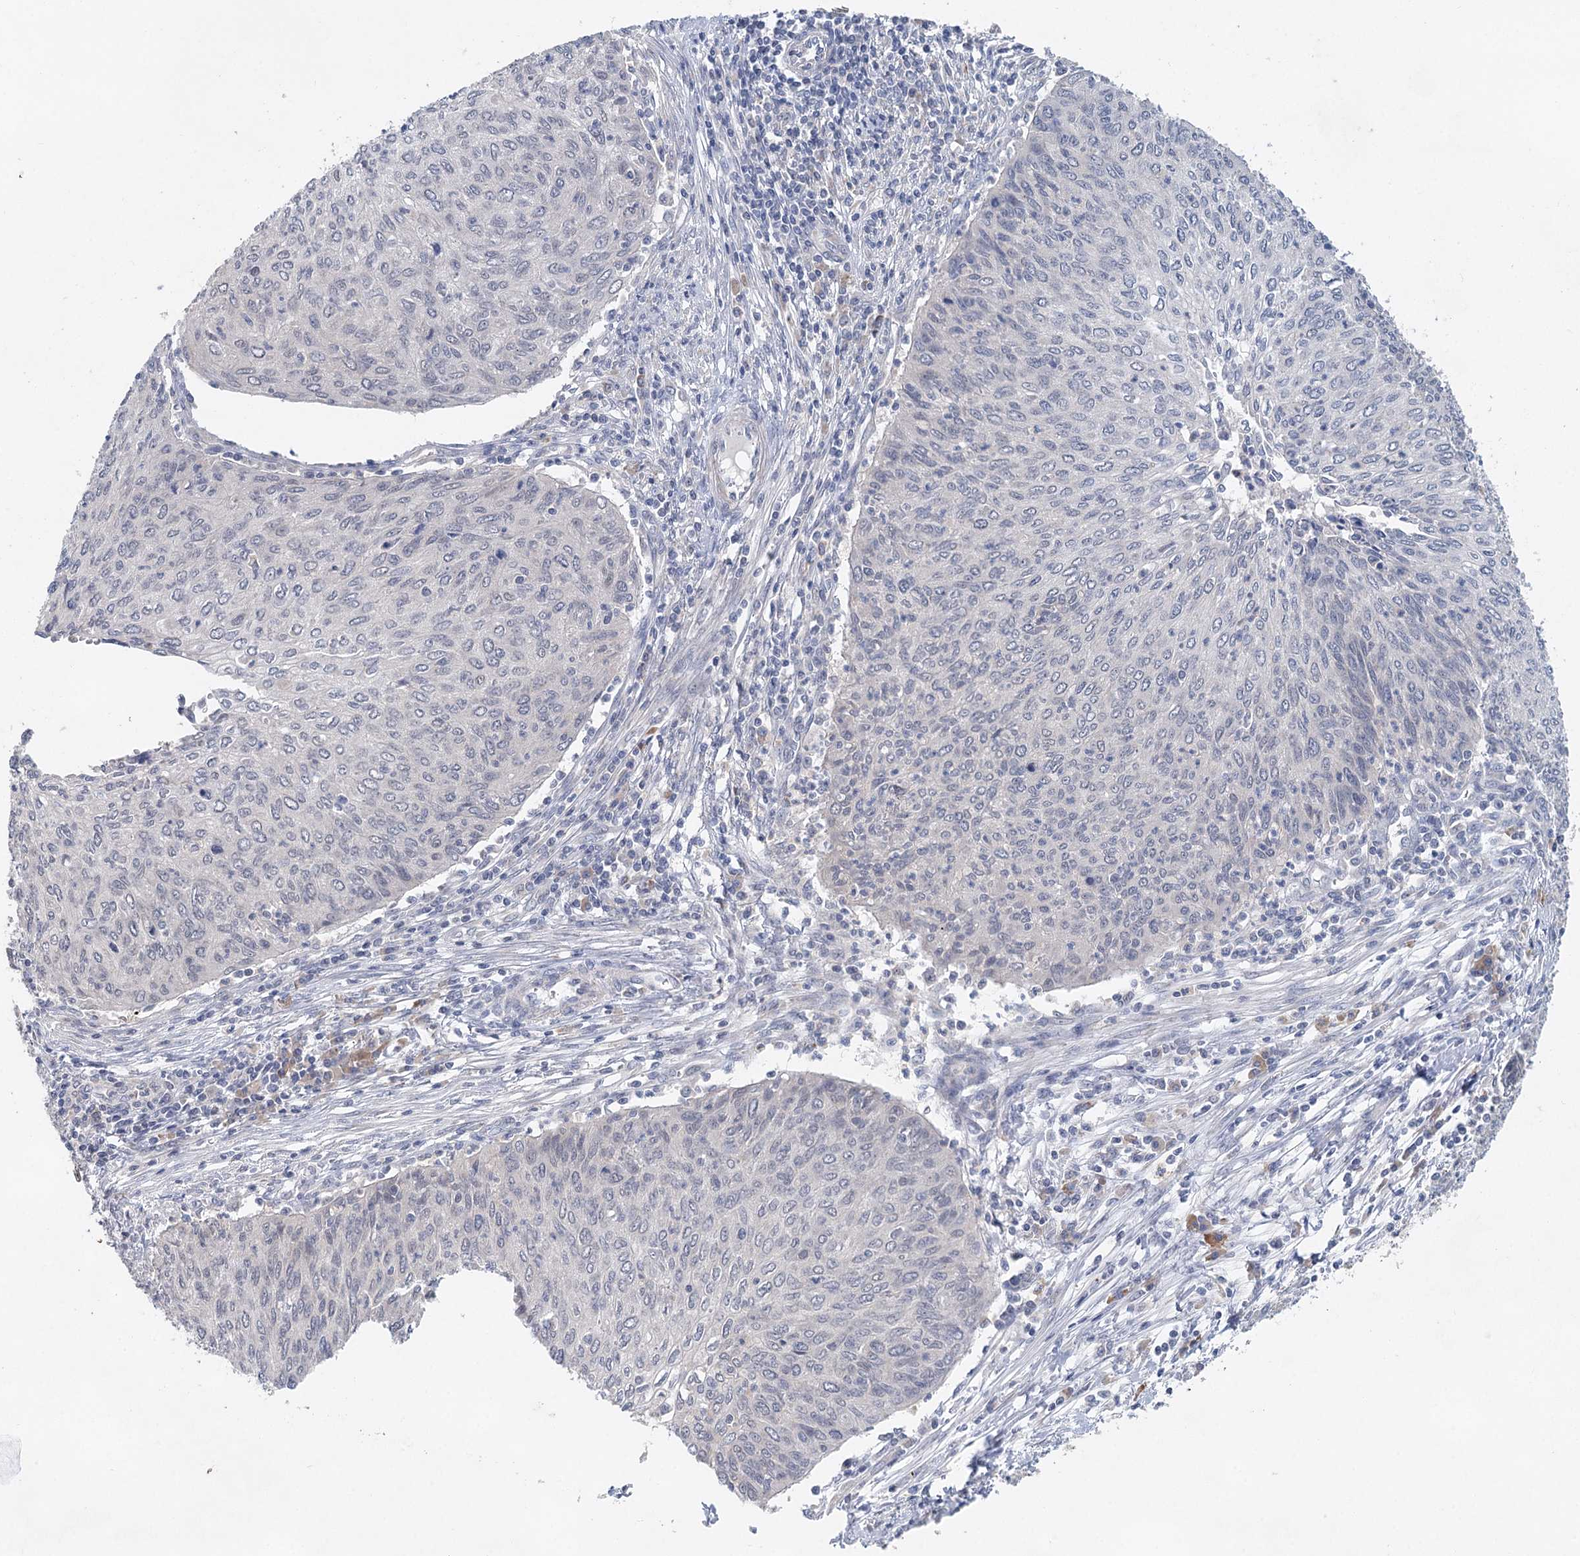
{"staining": {"intensity": "negative", "quantity": "none", "location": "none"}, "tissue": "cervical cancer", "cell_type": "Tumor cells", "image_type": "cancer", "snomed": [{"axis": "morphology", "description": "Squamous cell carcinoma, NOS"}, {"axis": "topography", "description": "Cervix"}], "caption": "The immunohistochemistry (IHC) histopathology image has no significant staining in tumor cells of cervical squamous cell carcinoma tissue.", "gene": "BLTP1", "patient": {"sex": "female", "age": 38}}